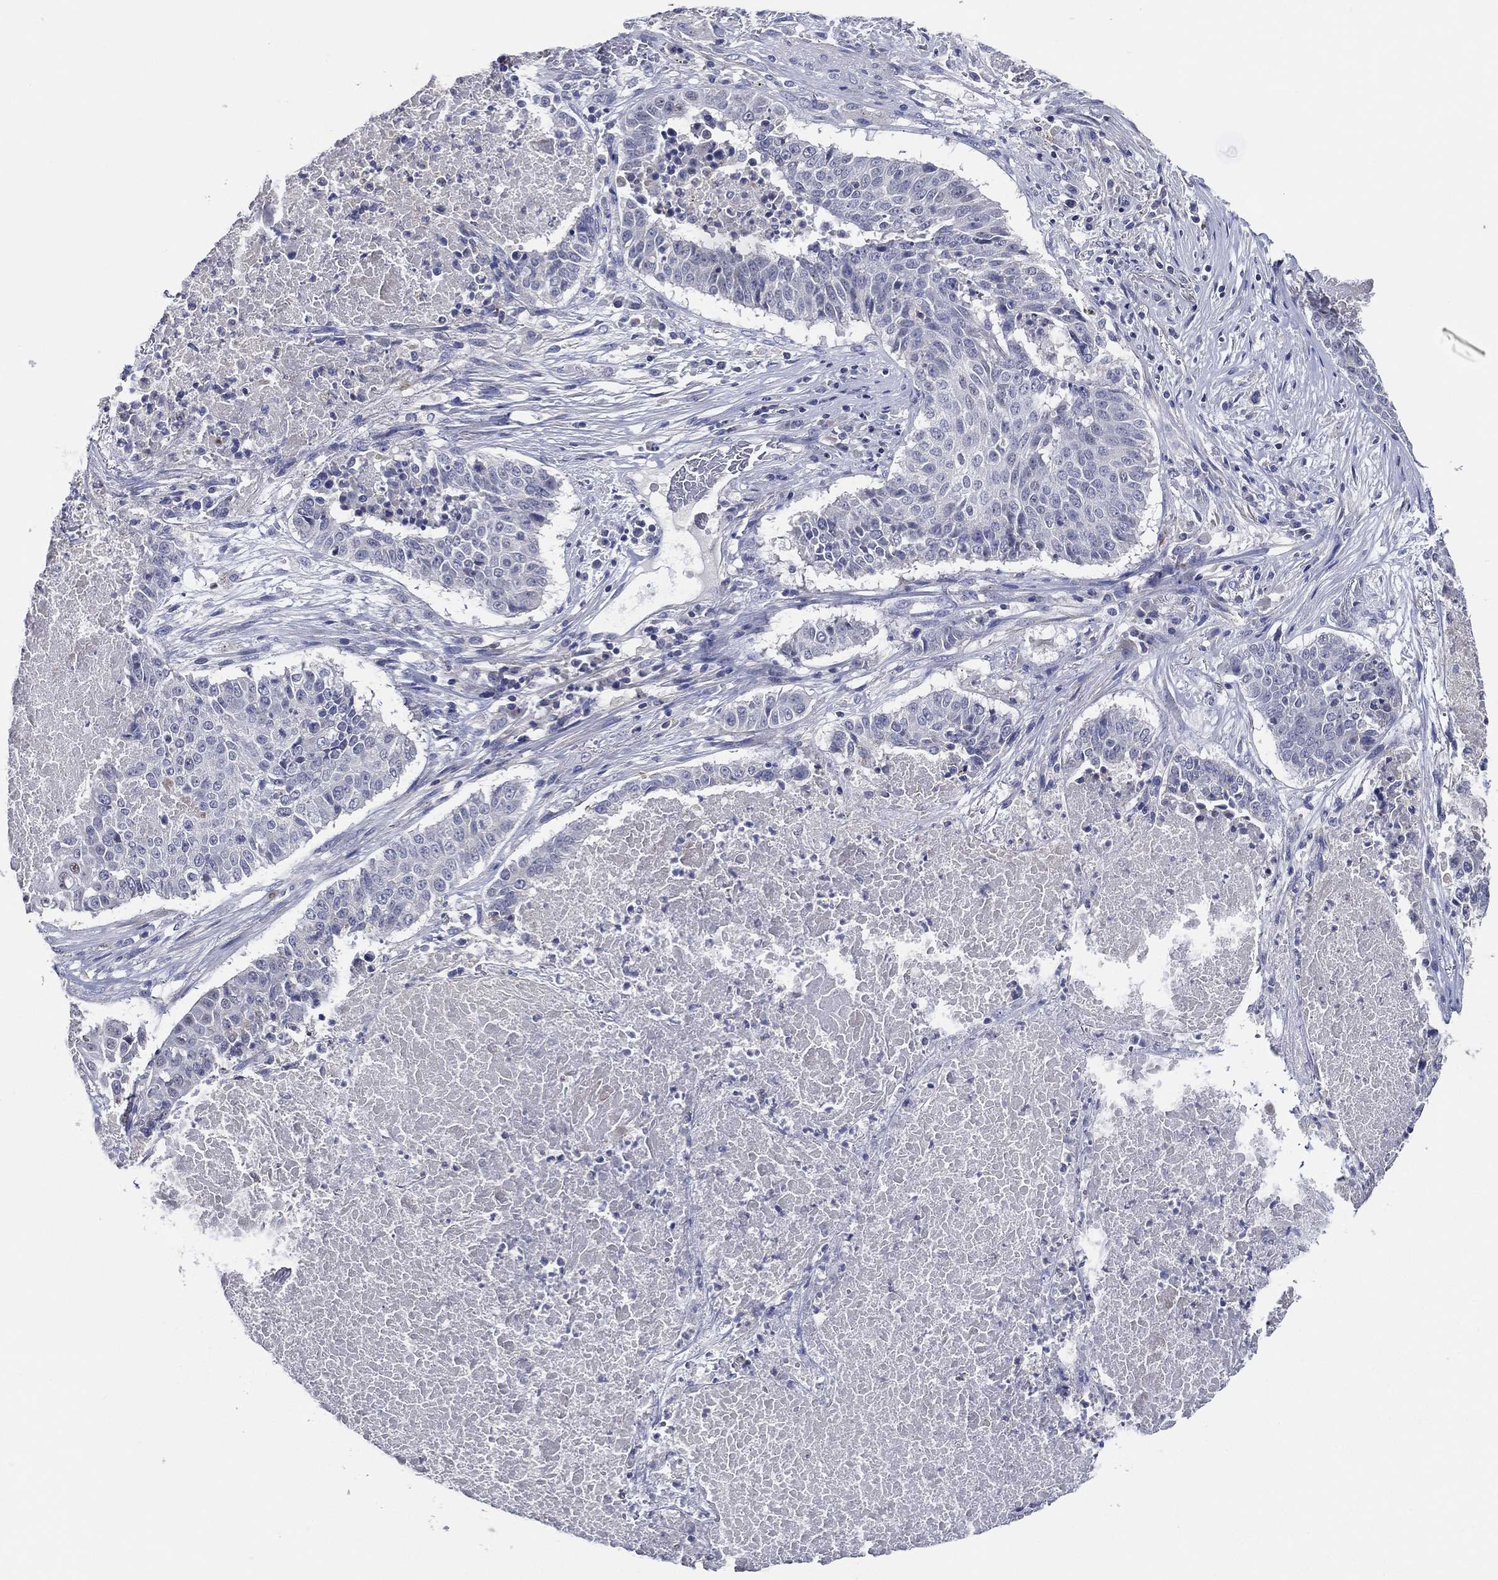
{"staining": {"intensity": "negative", "quantity": "none", "location": "none"}, "tissue": "lung cancer", "cell_type": "Tumor cells", "image_type": "cancer", "snomed": [{"axis": "morphology", "description": "Squamous cell carcinoma, NOS"}, {"axis": "topography", "description": "Lung"}], "caption": "Tumor cells show no significant protein positivity in squamous cell carcinoma (lung).", "gene": "TFAP2A", "patient": {"sex": "male", "age": 64}}